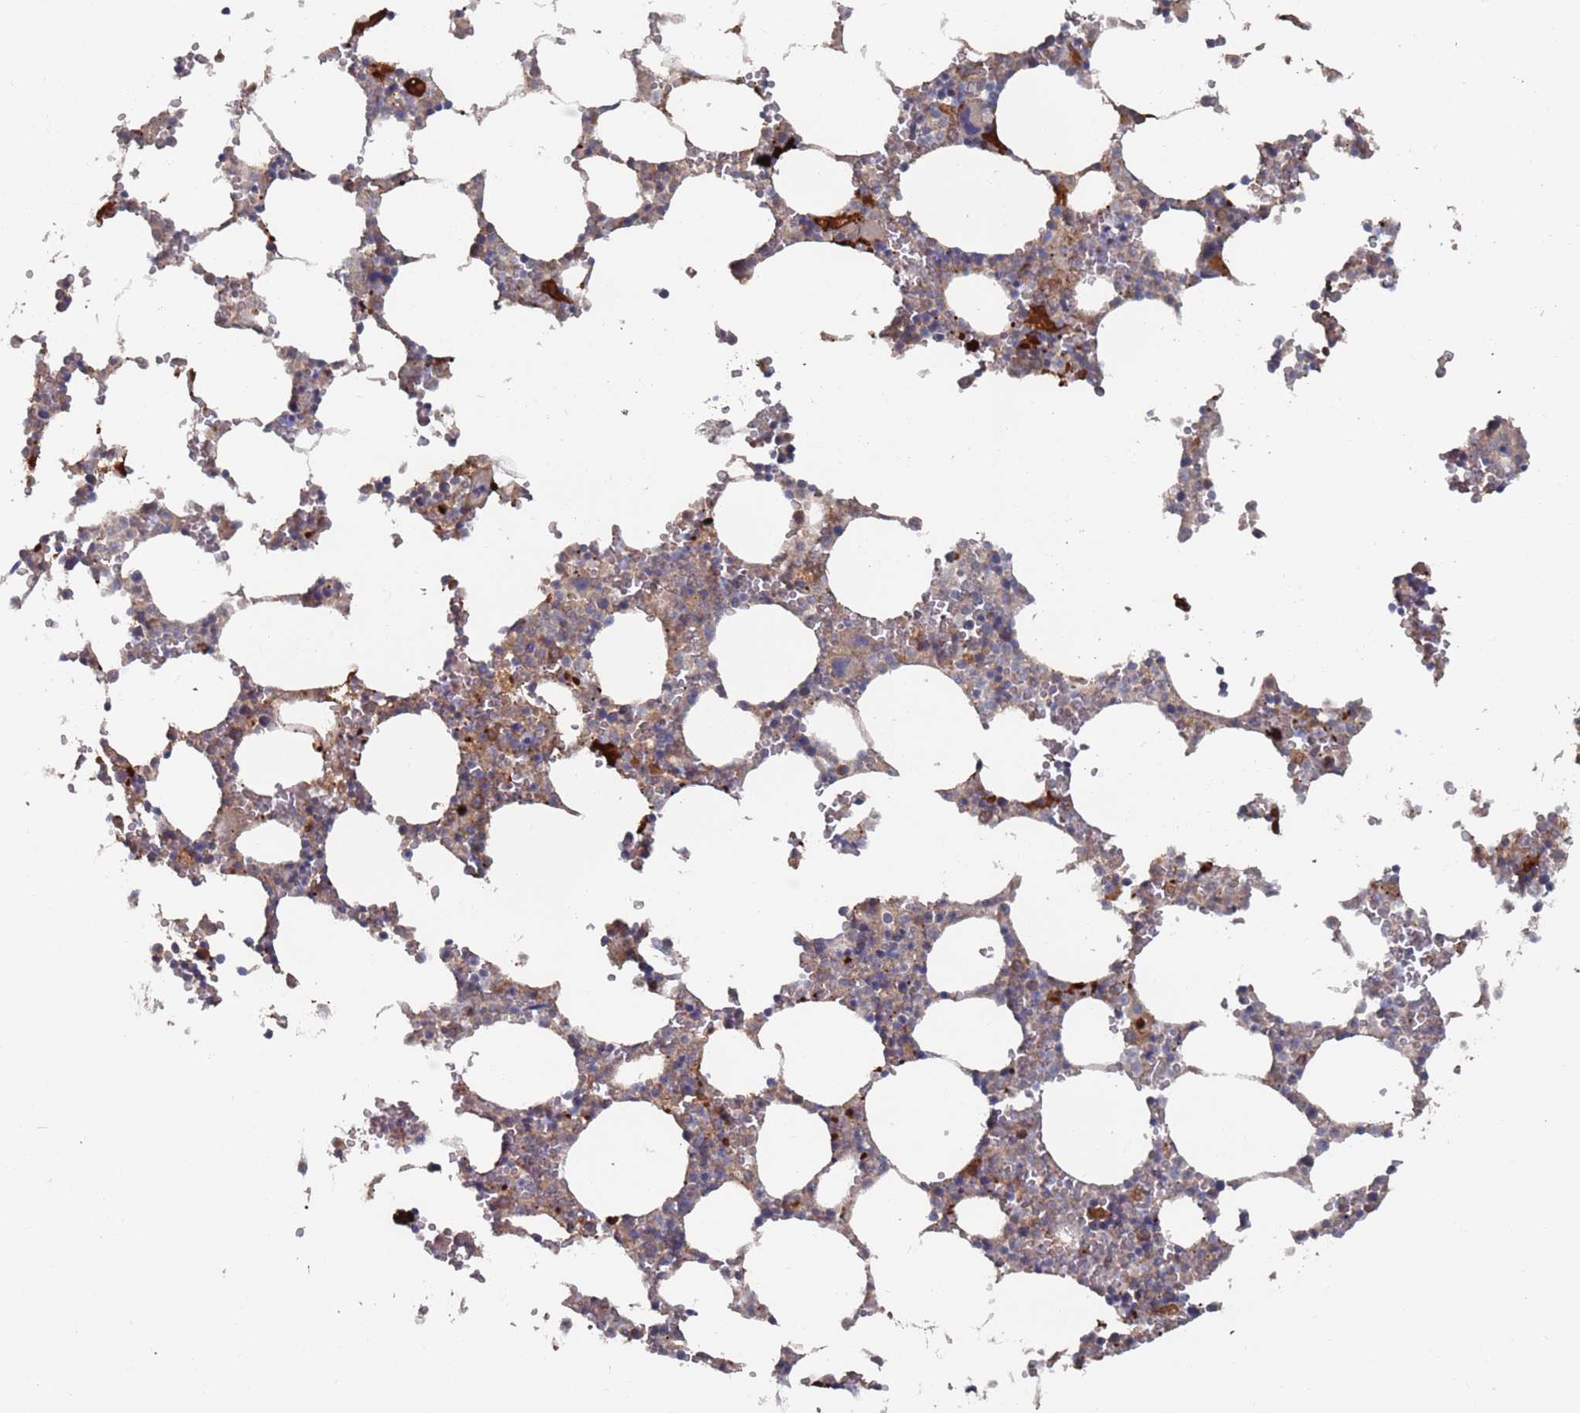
{"staining": {"intensity": "weak", "quantity": "25%-75%", "location": "cytoplasmic/membranous"}, "tissue": "bone marrow", "cell_type": "Hematopoietic cells", "image_type": "normal", "snomed": [{"axis": "morphology", "description": "Normal tissue, NOS"}, {"axis": "topography", "description": "Bone marrow"}], "caption": "DAB (3,3'-diaminobenzidine) immunohistochemical staining of normal human bone marrow demonstrates weak cytoplasmic/membranous protein positivity in approximately 25%-75% of hematopoietic cells. The protein of interest is stained brown, and the nuclei are stained in blue (DAB IHC with brightfield microscopy, high magnification).", "gene": "DGKD", "patient": {"sex": "female", "age": 64}}